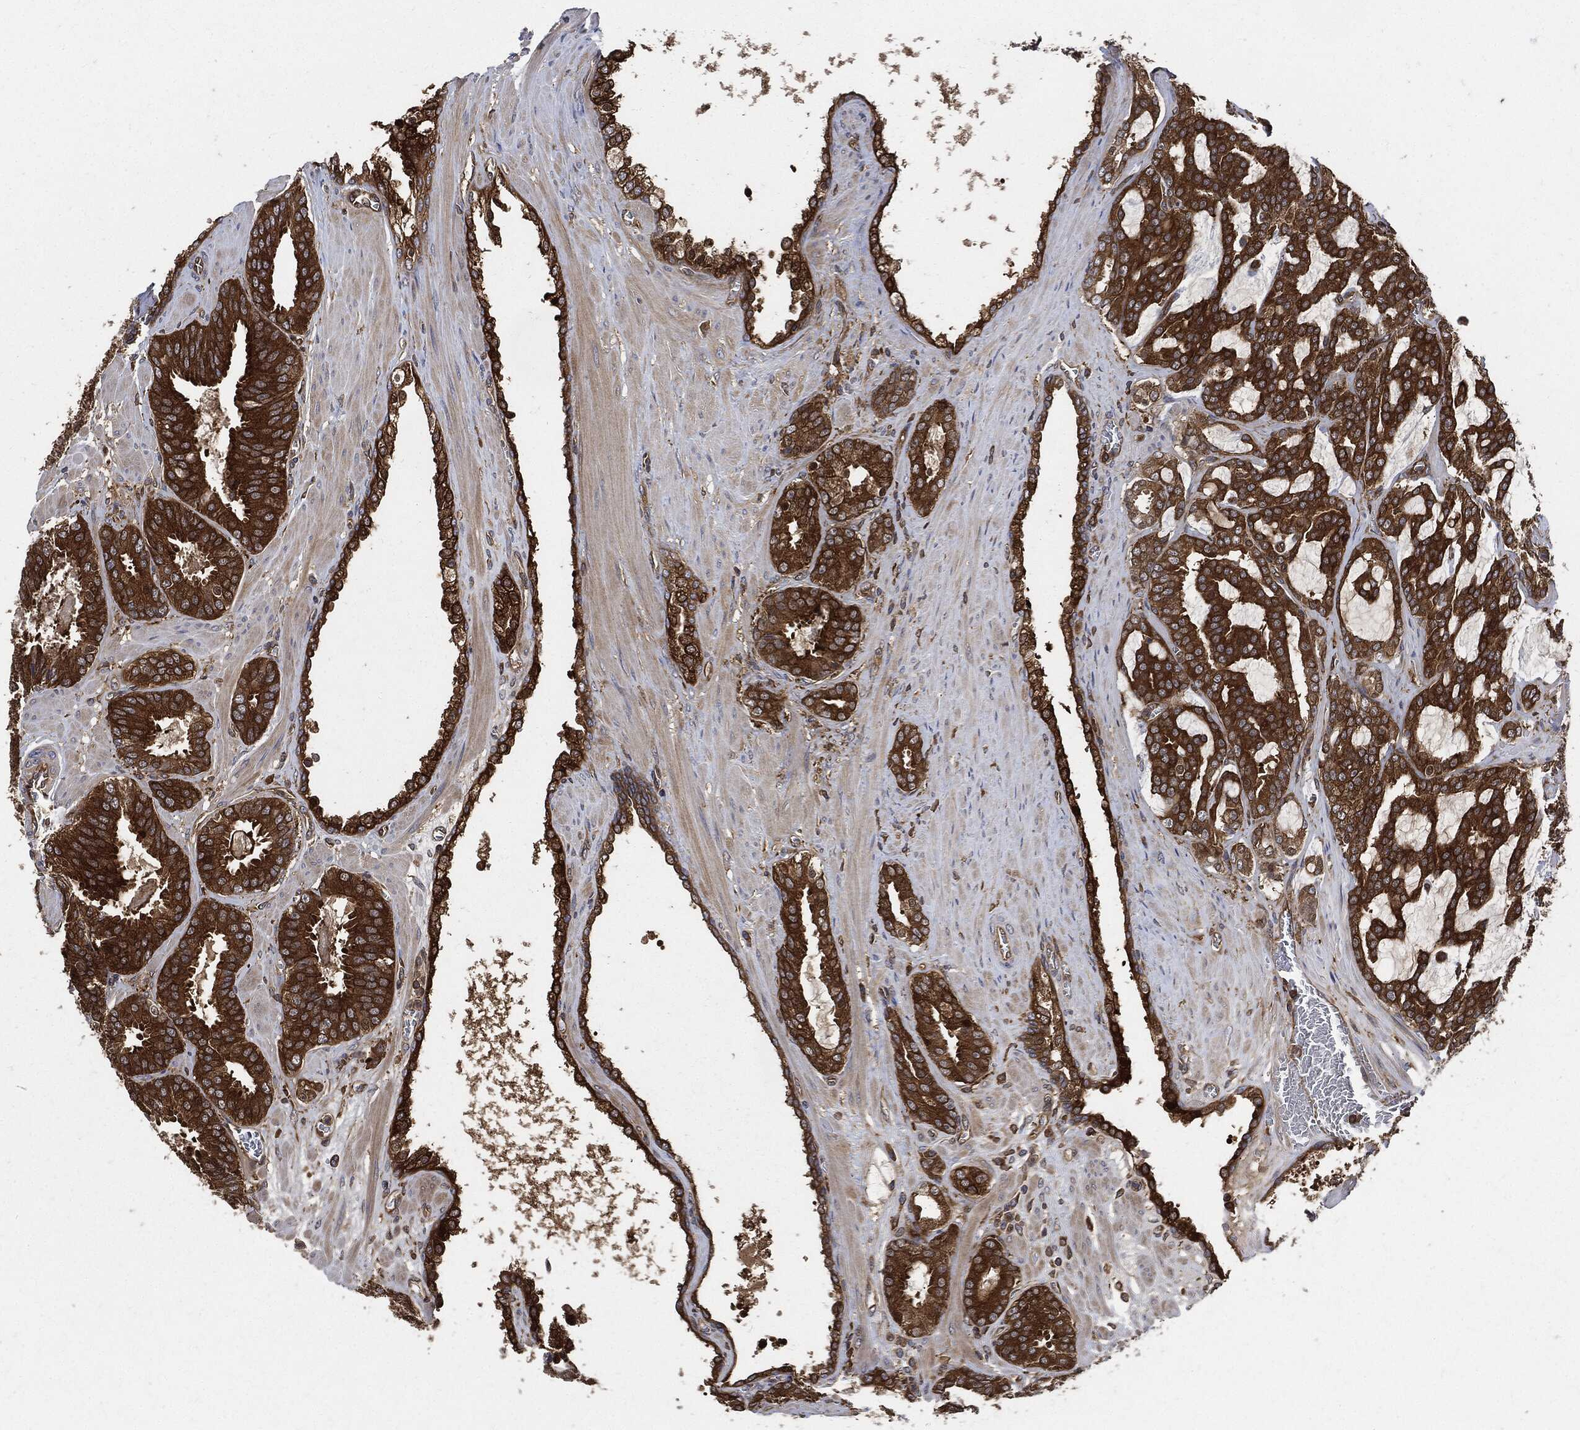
{"staining": {"intensity": "strong", "quantity": ">75%", "location": "cytoplasmic/membranous"}, "tissue": "prostate cancer", "cell_type": "Tumor cells", "image_type": "cancer", "snomed": [{"axis": "morphology", "description": "Adenocarcinoma, NOS"}, {"axis": "topography", "description": "Prostate"}], "caption": "Human prostate cancer (adenocarcinoma) stained with a protein marker displays strong staining in tumor cells.", "gene": "XPNPEP1", "patient": {"sex": "male", "age": 67}}